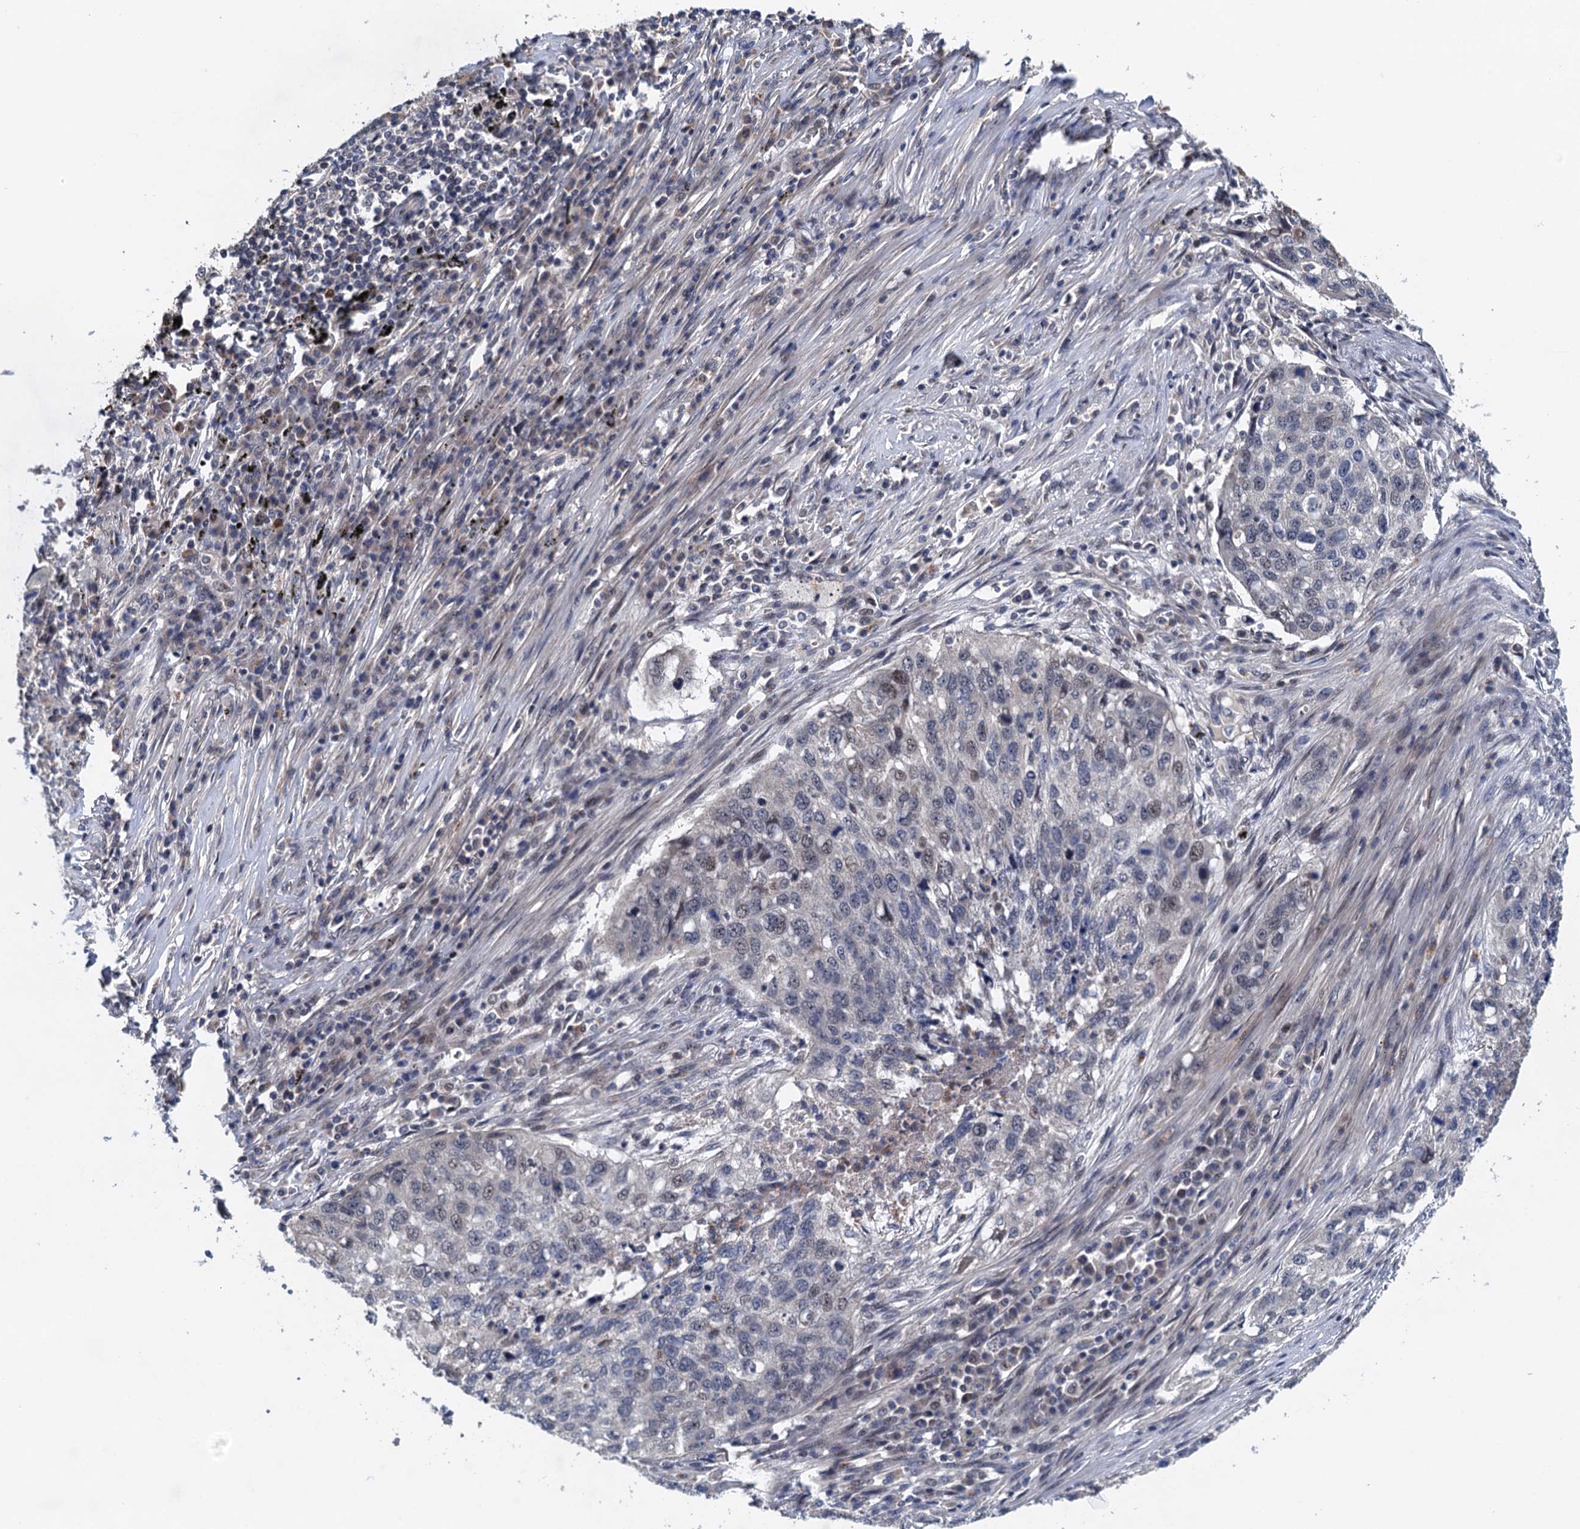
{"staining": {"intensity": "negative", "quantity": "none", "location": "none"}, "tissue": "lung cancer", "cell_type": "Tumor cells", "image_type": "cancer", "snomed": [{"axis": "morphology", "description": "Squamous cell carcinoma, NOS"}, {"axis": "topography", "description": "Lung"}], "caption": "Histopathology image shows no protein staining in tumor cells of lung cancer tissue.", "gene": "MDM1", "patient": {"sex": "female", "age": 63}}